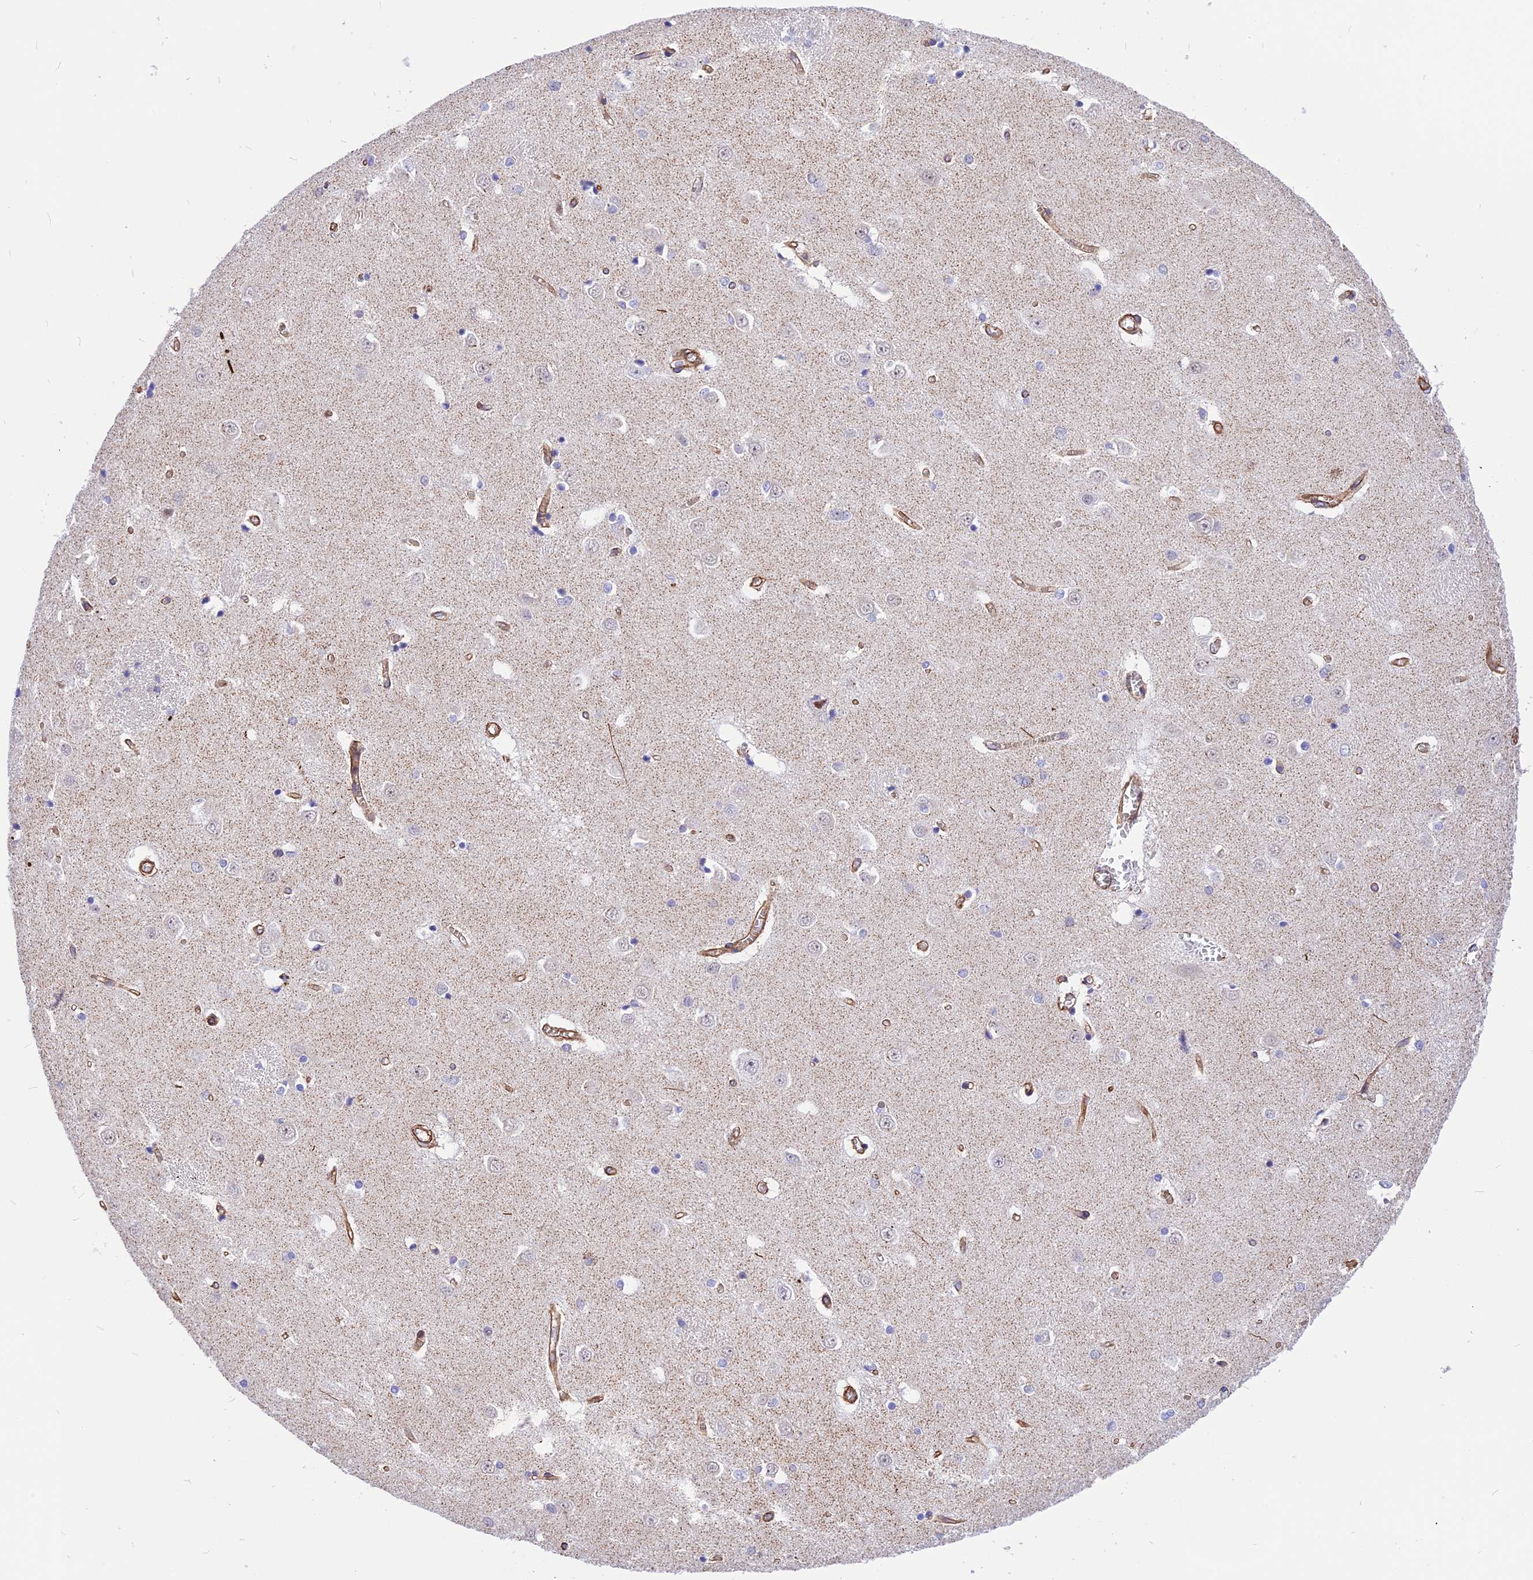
{"staining": {"intensity": "moderate", "quantity": "<25%", "location": "cytoplasmic/membranous"}, "tissue": "caudate", "cell_type": "Glial cells", "image_type": "normal", "snomed": [{"axis": "morphology", "description": "Normal tissue, NOS"}, {"axis": "topography", "description": "Lateral ventricle wall"}], "caption": "The histopathology image demonstrates staining of normal caudate, revealing moderate cytoplasmic/membranous protein expression (brown color) within glial cells.", "gene": "R3HDM4", "patient": {"sex": "male", "age": 37}}